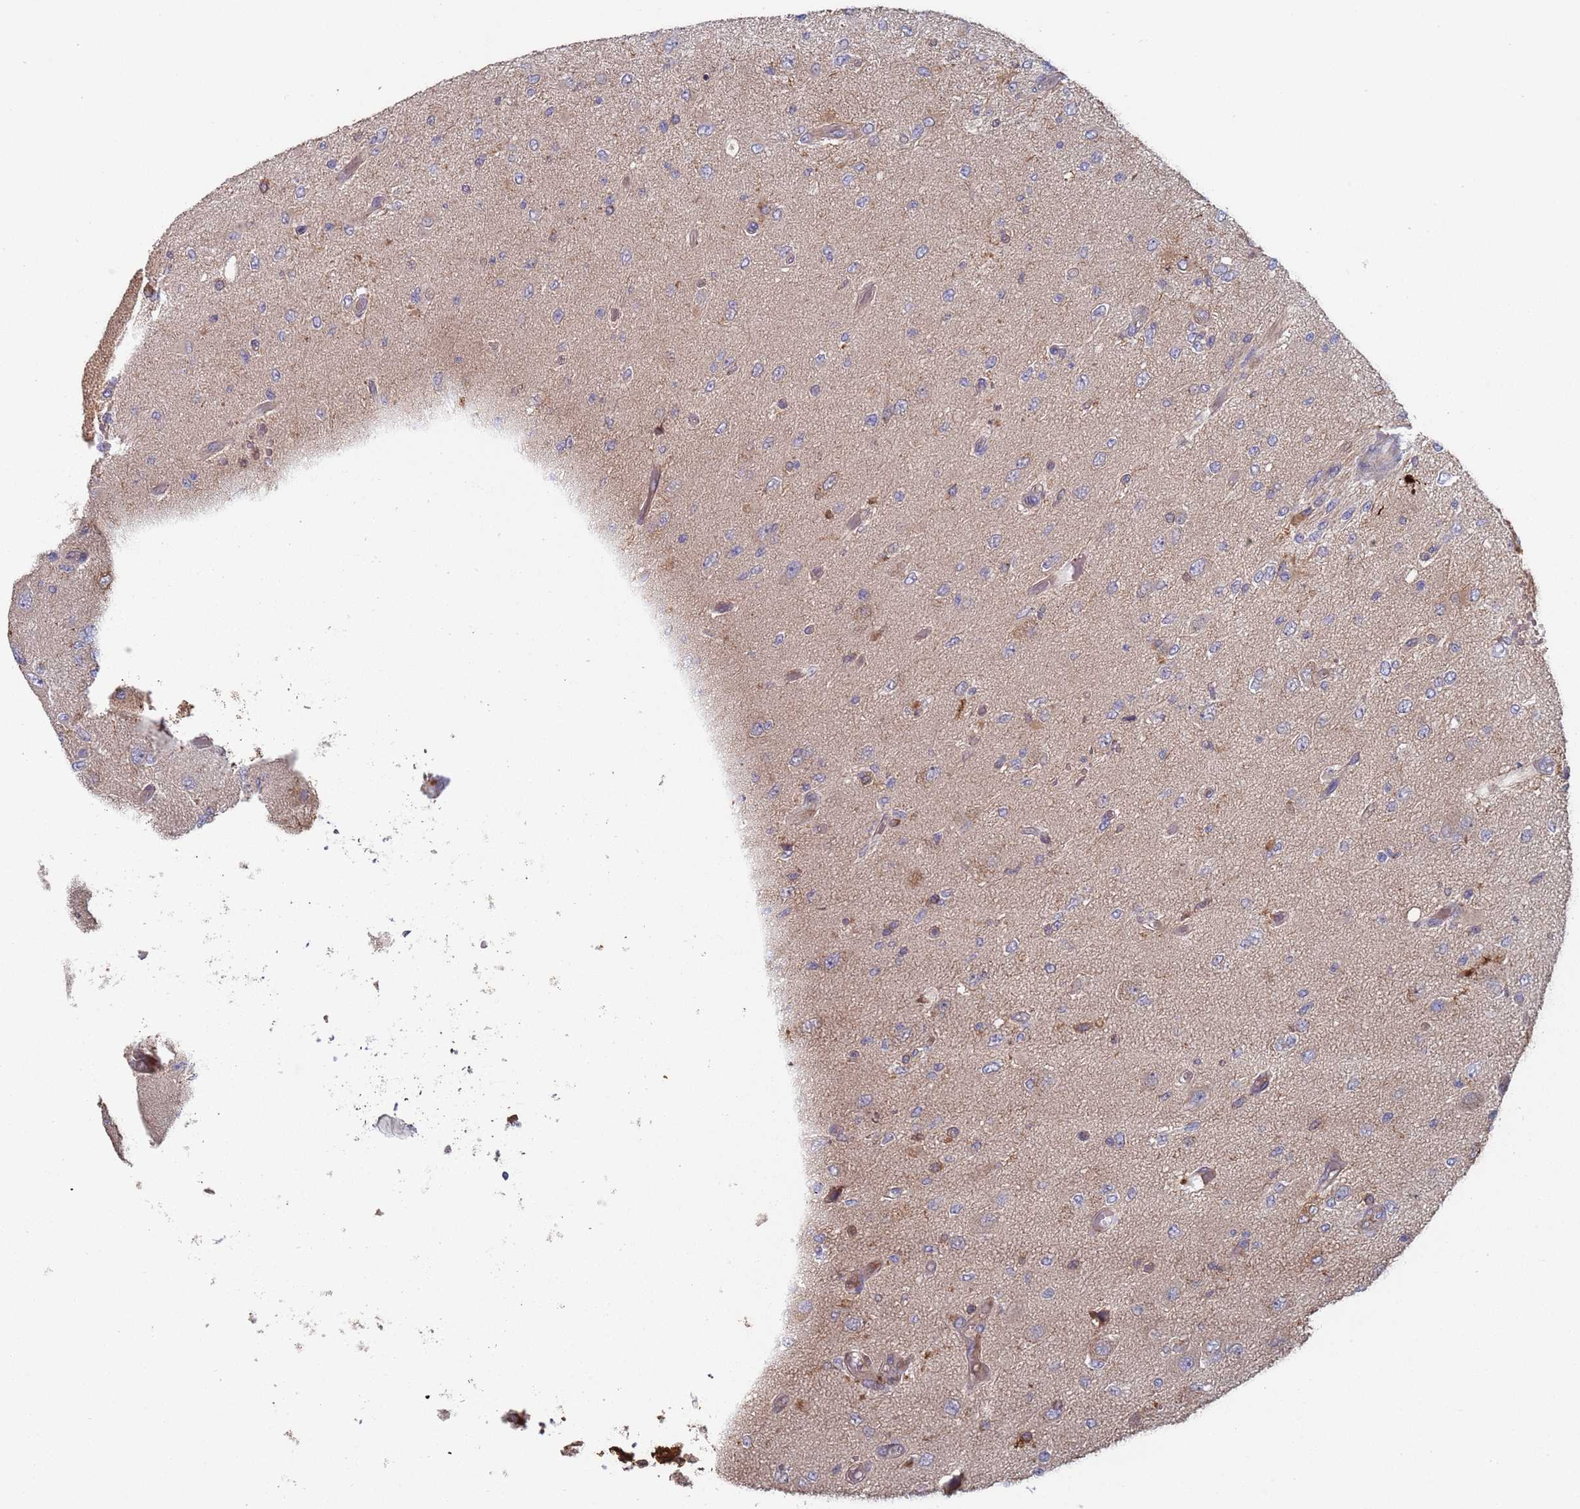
{"staining": {"intensity": "negative", "quantity": "none", "location": "none"}, "tissue": "glioma", "cell_type": "Tumor cells", "image_type": "cancer", "snomed": [{"axis": "morphology", "description": "Normal tissue, NOS"}, {"axis": "morphology", "description": "Glioma, malignant, High grade"}, {"axis": "topography", "description": "Cerebral cortex"}], "caption": "Glioma stained for a protein using IHC shows no expression tumor cells.", "gene": "MALRD1", "patient": {"sex": "male", "age": 77}}